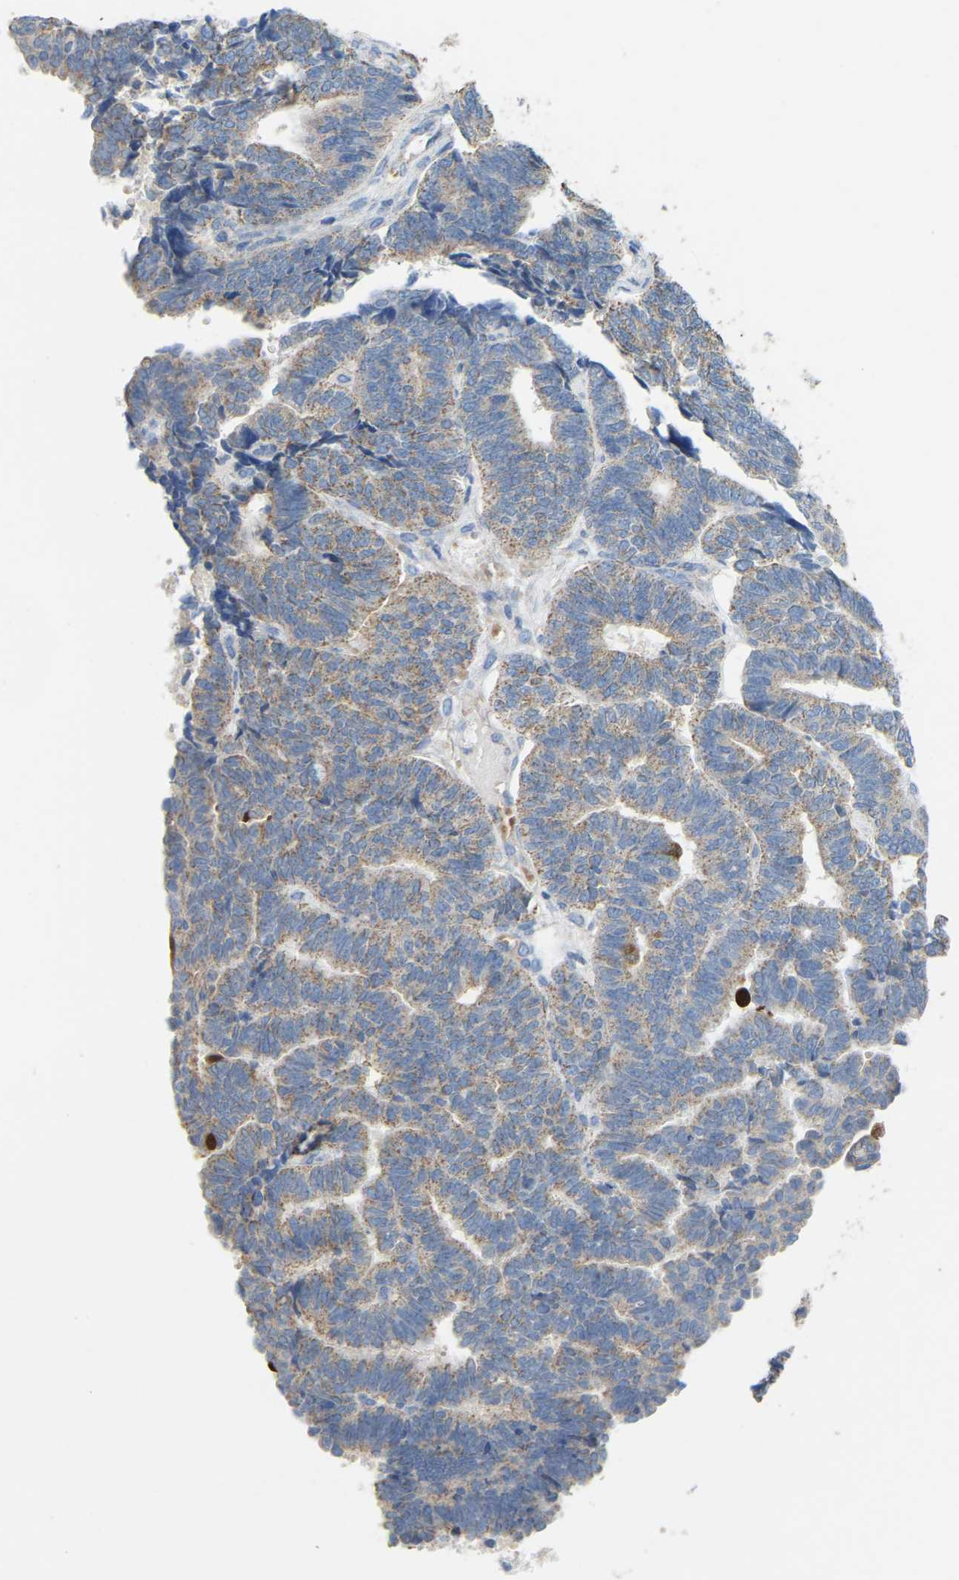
{"staining": {"intensity": "weak", "quantity": ">75%", "location": "cytoplasmic/membranous"}, "tissue": "endometrial cancer", "cell_type": "Tumor cells", "image_type": "cancer", "snomed": [{"axis": "morphology", "description": "Adenocarcinoma, NOS"}, {"axis": "topography", "description": "Endometrium"}], "caption": "Immunohistochemical staining of adenocarcinoma (endometrial) exhibits low levels of weak cytoplasmic/membranous expression in about >75% of tumor cells.", "gene": "SERPINB5", "patient": {"sex": "female", "age": 70}}